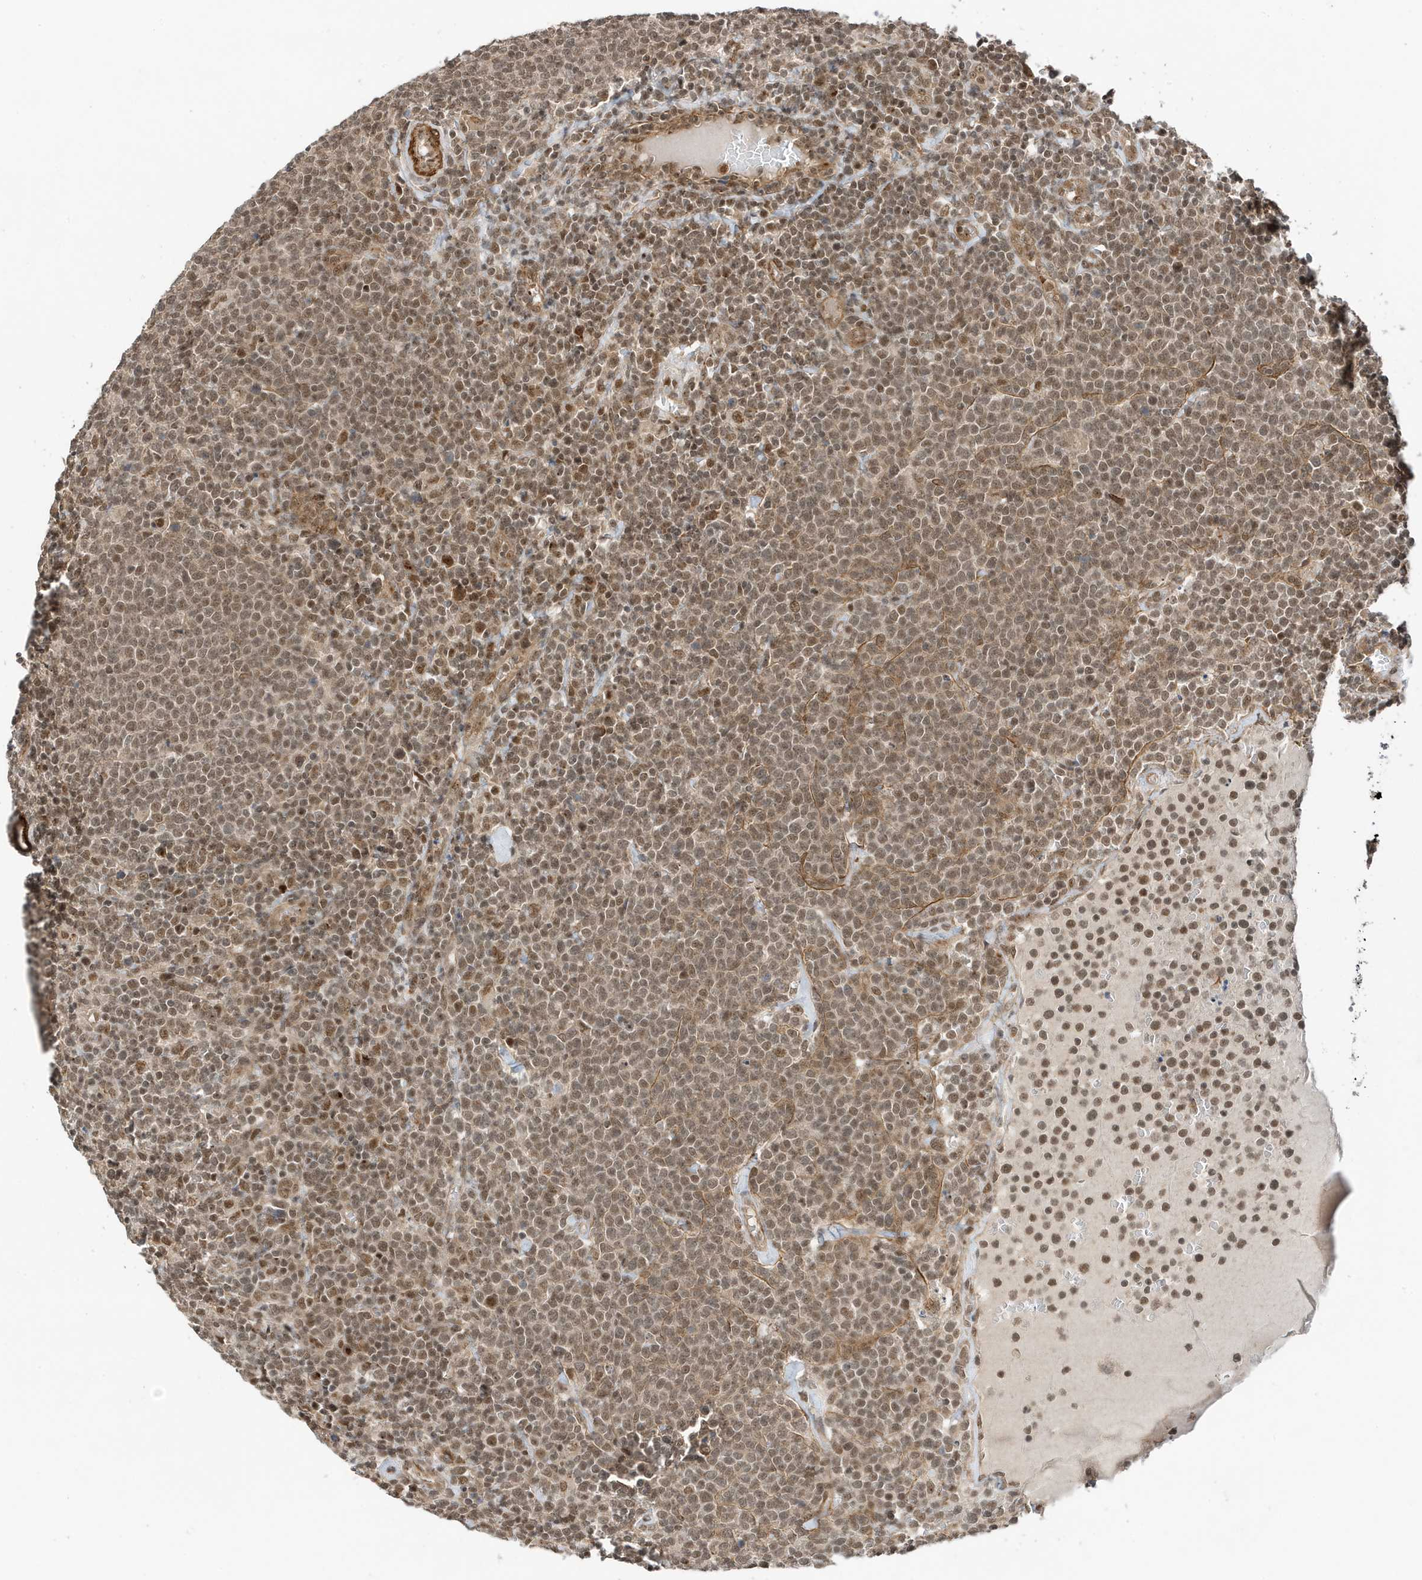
{"staining": {"intensity": "weak", "quantity": "25%-75%", "location": "nuclear"}, "tissue": "lymphoma", "cell_type": "Tumor cells", "image_type": "cancer", "snomed": [{"axis": "morphology", "description": "Malignant lymphoma, non-Hodgkin's type, High grade"}, {"axis": "topography", "description": "Lymph node"}], "caption": "Lymphoma stained for a protein (brown) demonstrates weak nuclear positive positivity in approximately 25%-75% of tumor cells.", "gene": "MAST3", "patient": {"sex": "male", "age": 61}}